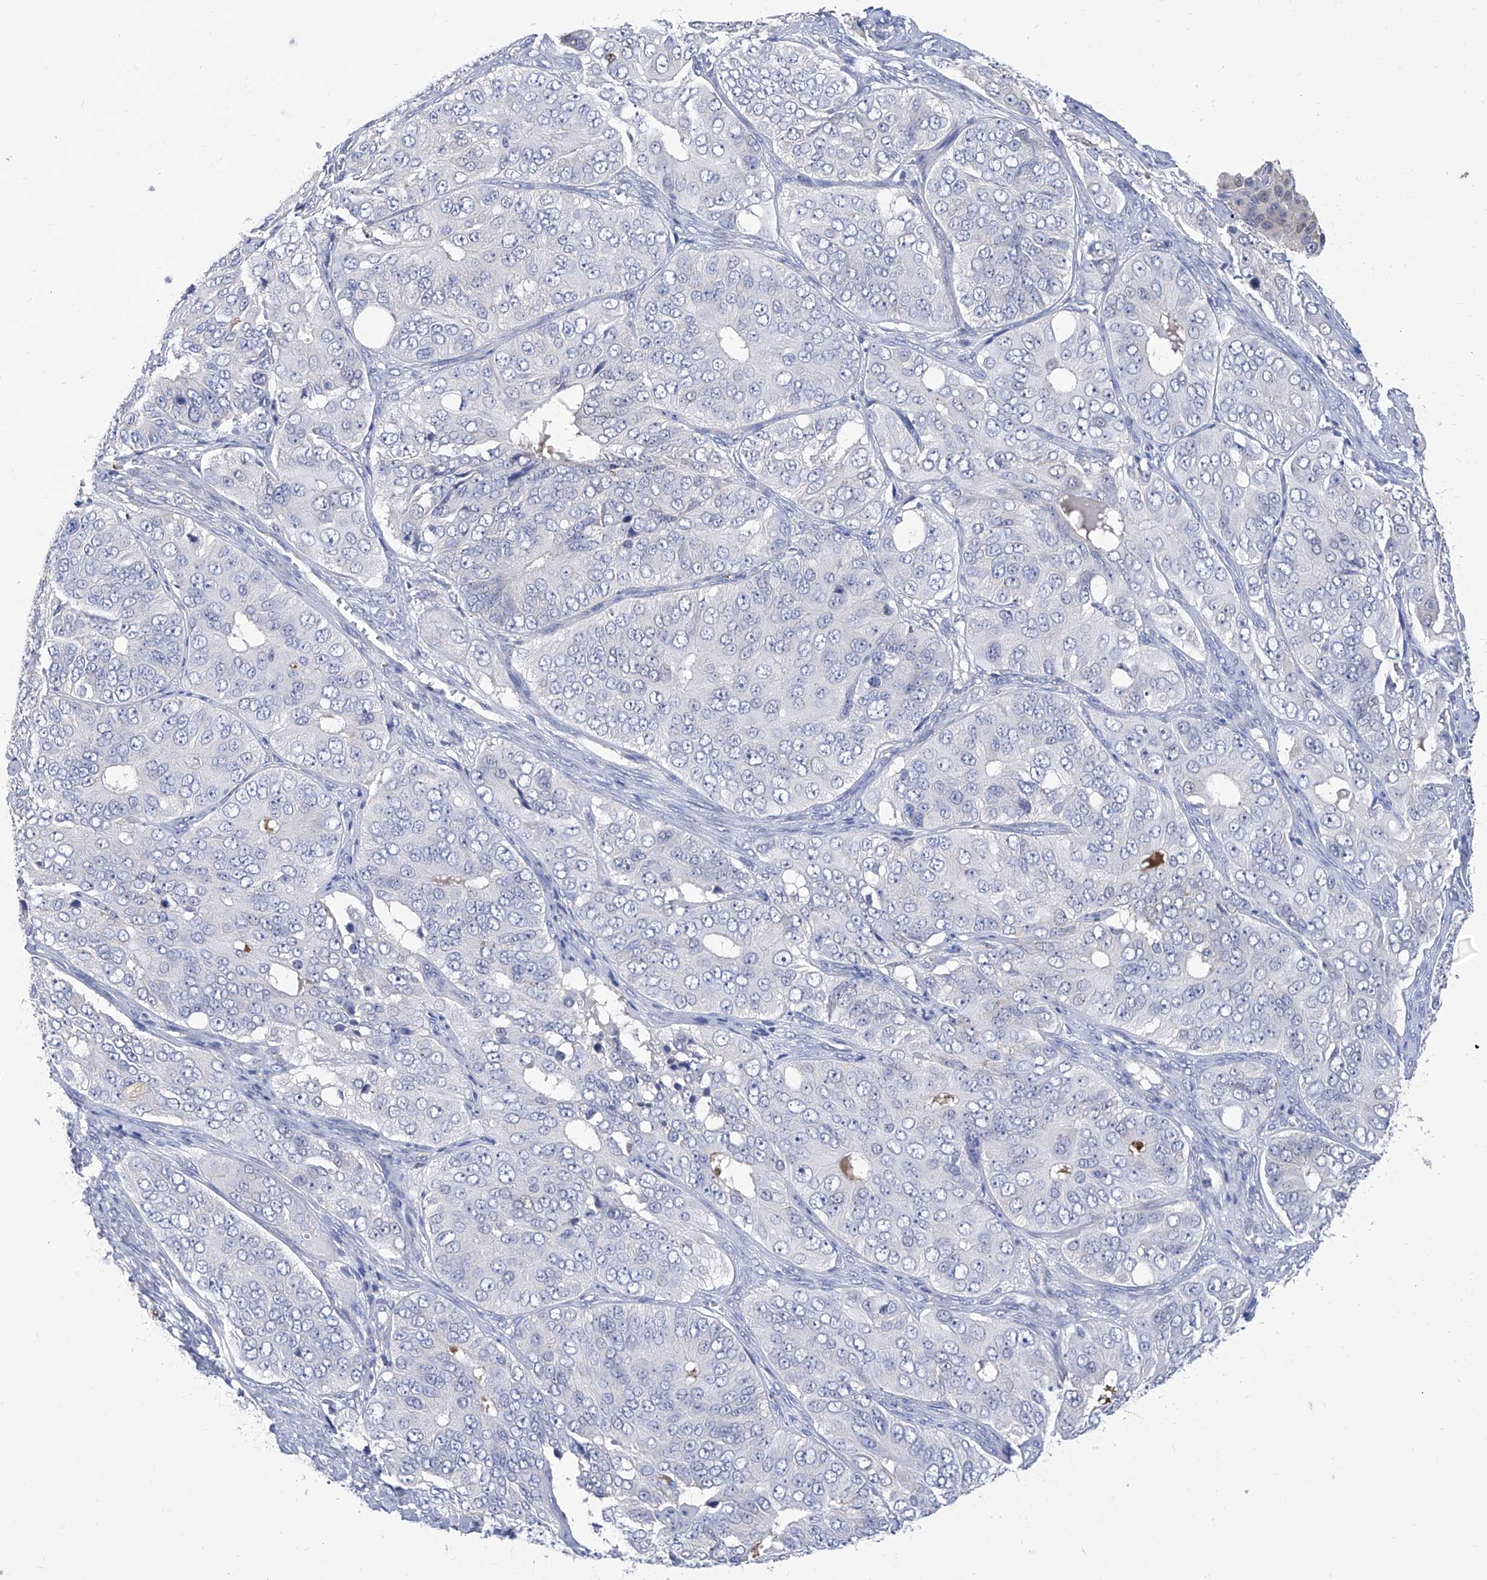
{"staining": {"intensity": "negative", "quantity": "none", "location": "none"}, "tissue": "ovarian cancer", "cell_type": "Tumor cells", "image_type": "cancer", "snomed": [{"axis": "morphology", "description": "Carcinoma, endometroid"}, {"axis": "topography", "description": "Ovary"}], "caption": "Tumor cells show no significant protein expression in ovarian endometroid carcinoma. (DAB IHC, high magnification).", "gene": "PHF20", "patient": {"sex": "female", "age": 51}}